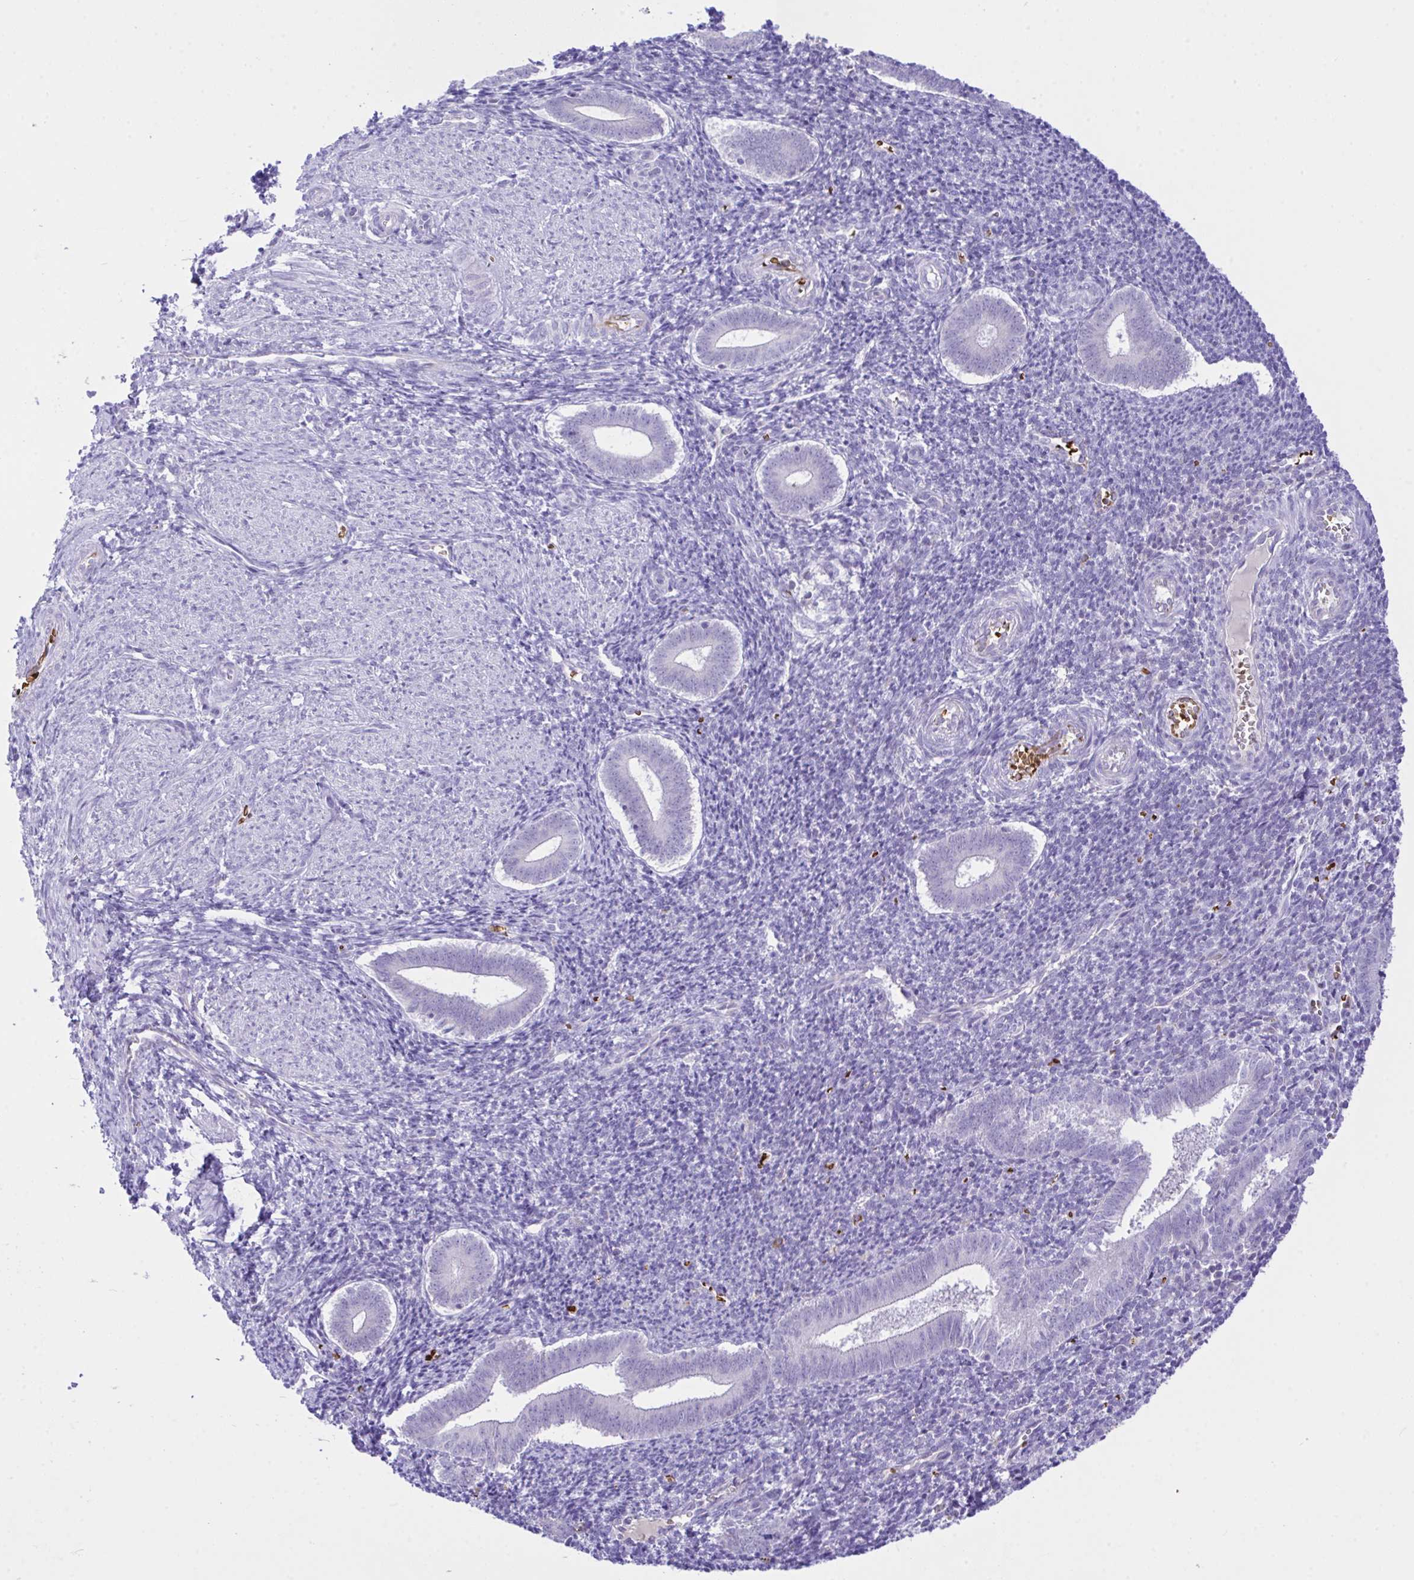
{"staining": {"intensity": "negative", "quantity": "none", "location": "none"}, "tissue": "endometrium", "cell_type": "Cells in endometrial stroma", "image_type": "normal", "snomed": [{"axis": "morphology", "description": "Normal tissue, NOS"}, {"axis": "topography", "description": "Endometrium"}], "caption": "Immunohistochemical staining of normal endometrium reveals no significant staining in cells in endometrial stroma. (Stains: DAB IHC with hematoxylin counter stain, Microscopy: brightfield microscopy at high magnification).", "gene": "ZNF221", "patient": {"sex": "female", "age": 25}}